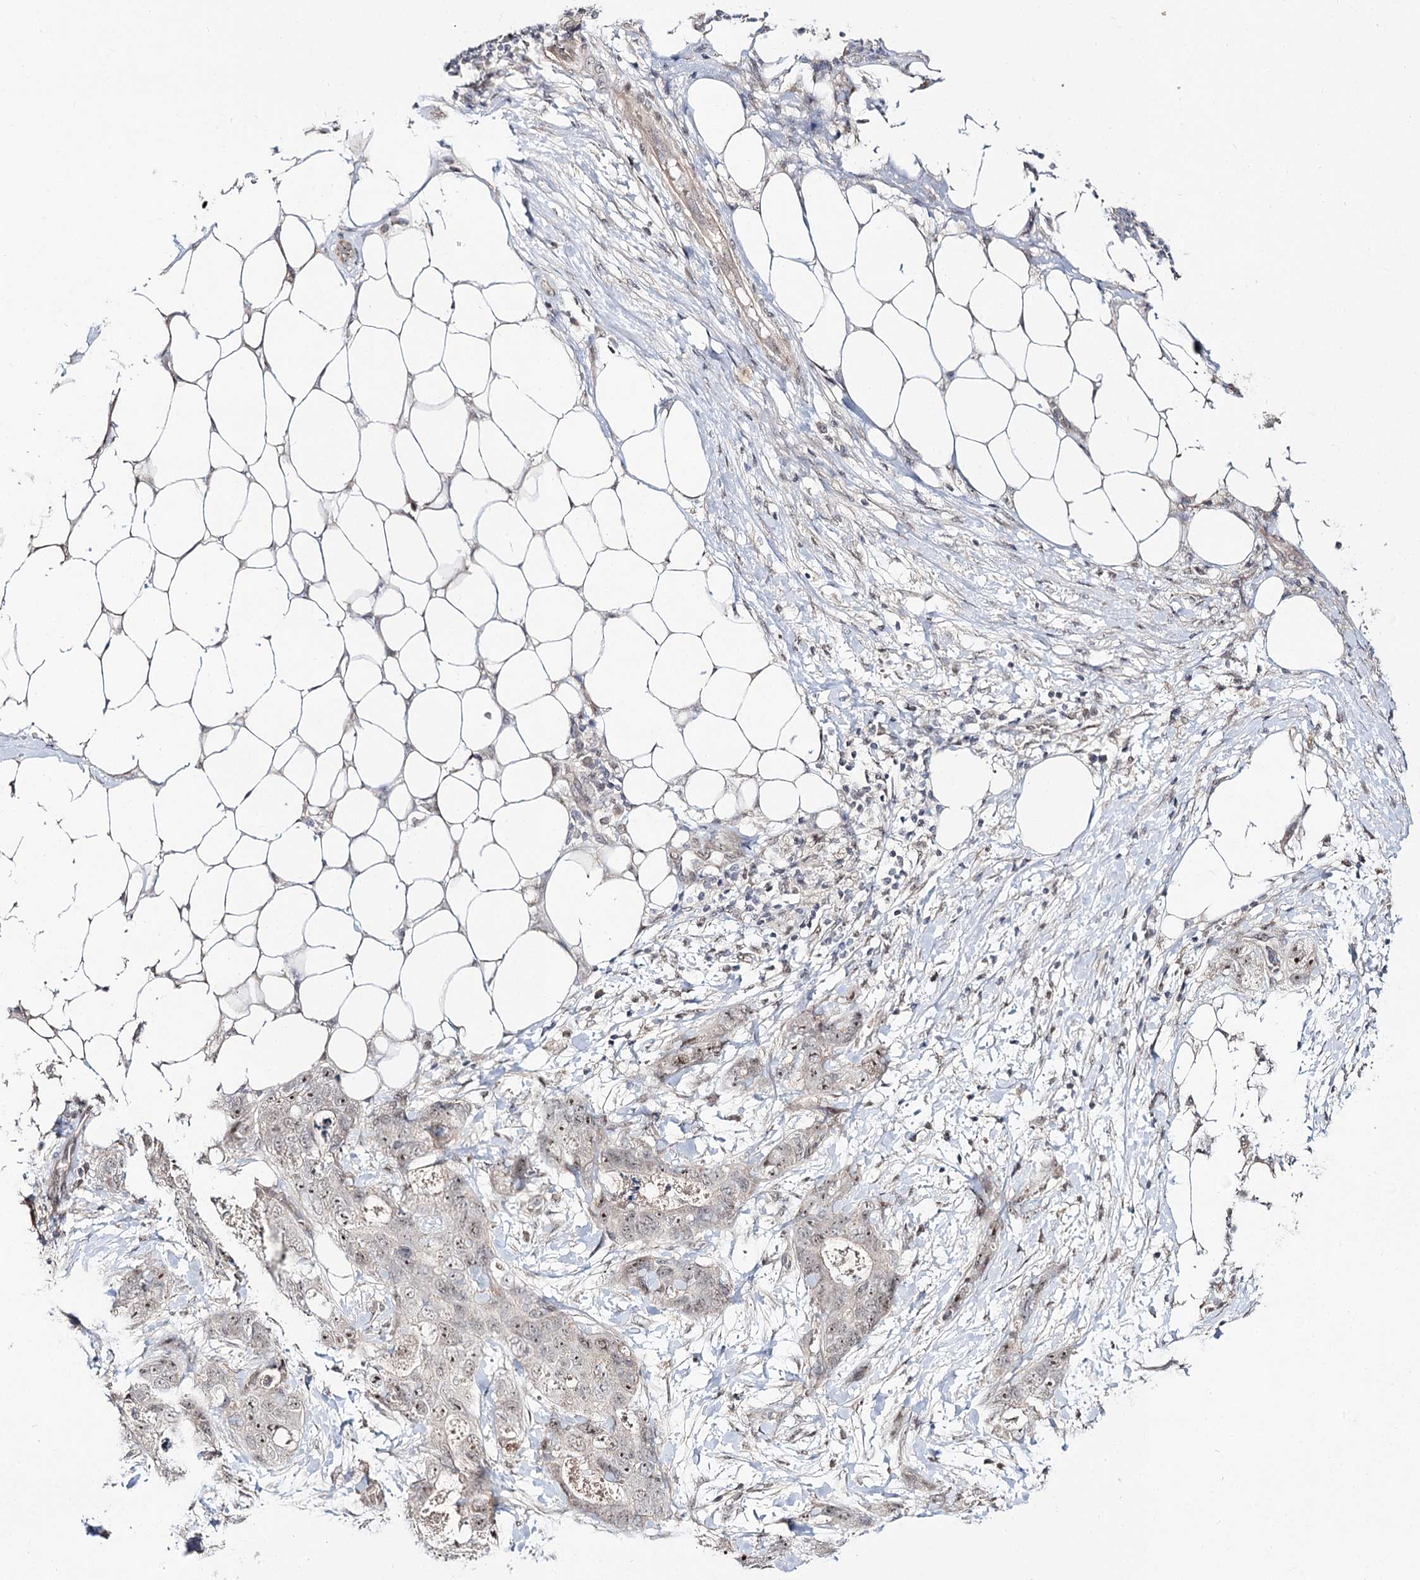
{"staining": {"intensity": "weak", "quantity": ">75%", "location": "nuclear"}, "tissue": "stomach cancer", "cell_type": "Tumor cells", "image_type": "cancer", "snomed": [{"axis": "morphology", "description": "Adenocarcinoma, NOS"}, {"axis": "topography", "description": "Stomach"}], "caption": "Immunohistochemical staining of human adenocarcinoma (stomach) demonstrates weak nuclear protein expression in about >75% of tumor cells.", "gene": "RRP9", "patient": {"sex": "female", "age": 89}}